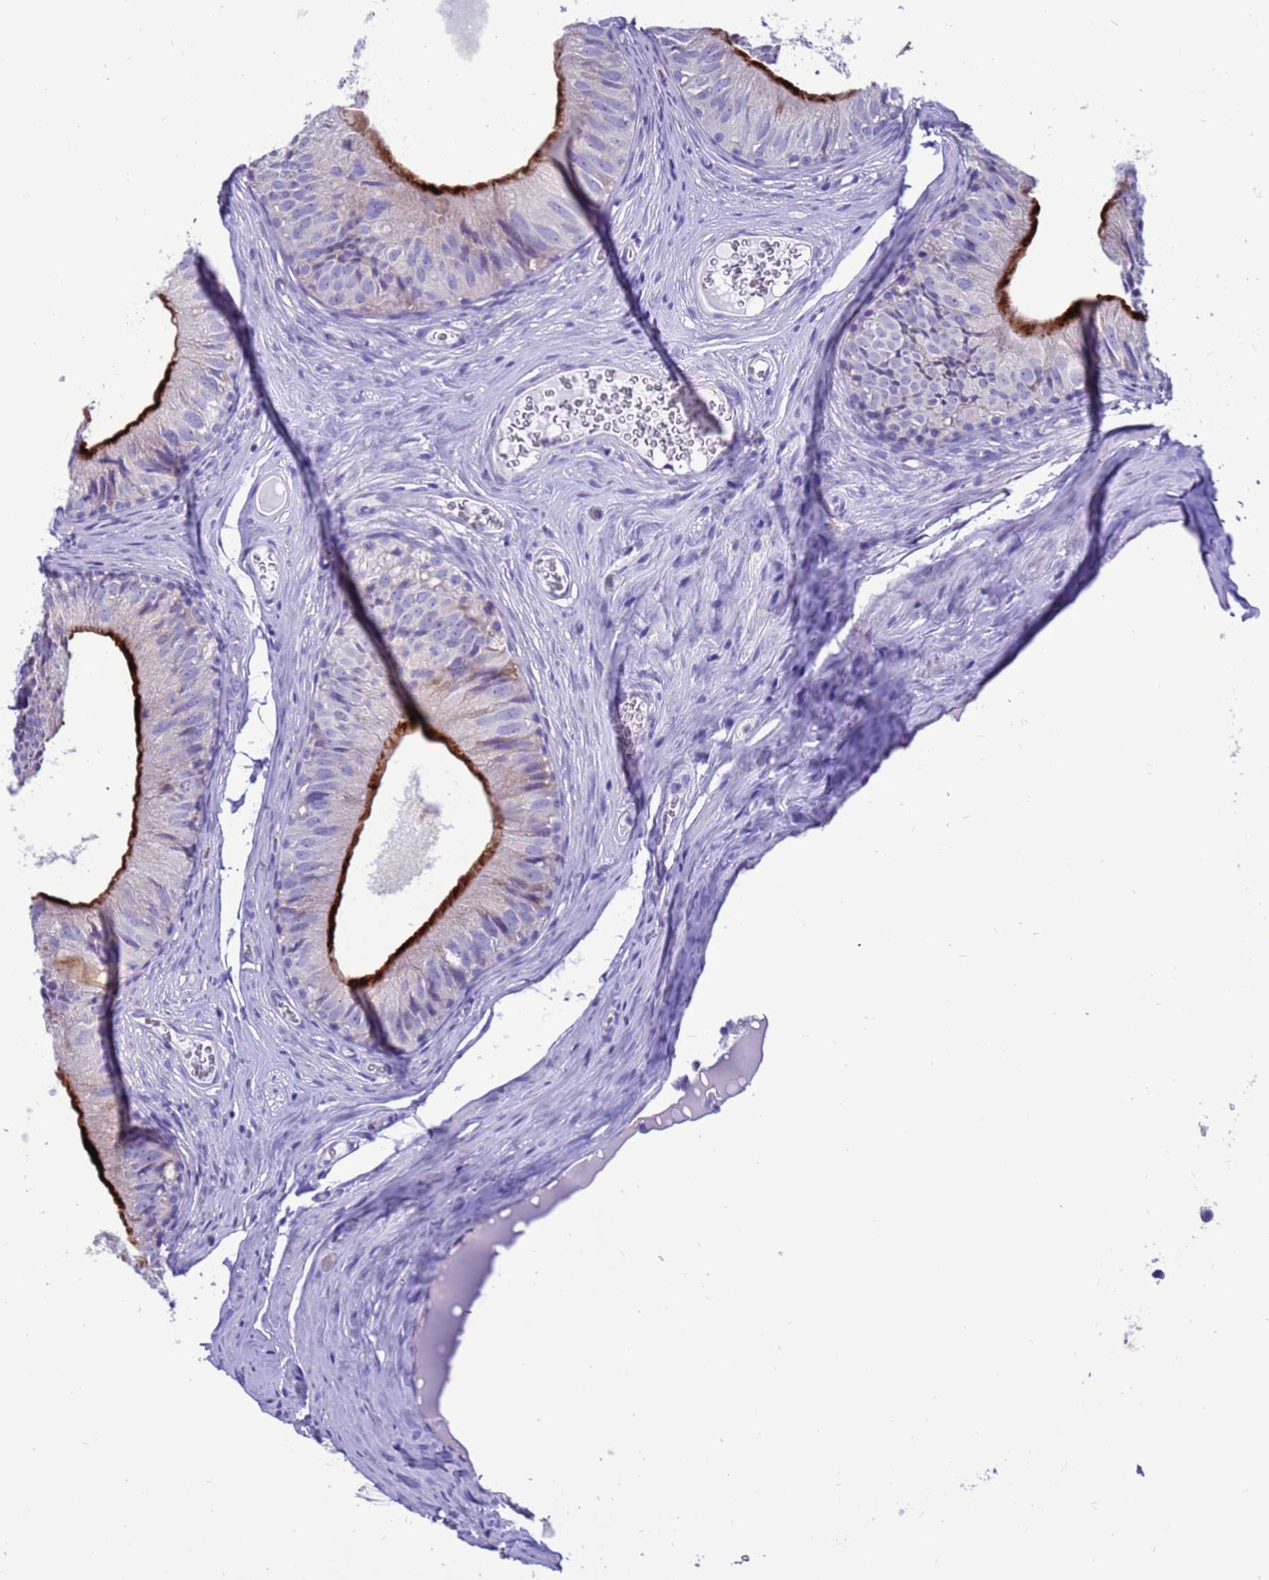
{"staining": {"intensity": "strong", "quantity": "25%-75%", "location": "cytoplasmic/membranous"}, "tissue": "epididymis", "cell_type": "Glandular cells", "image_type": "normal", "snomed": [{"axis": "morphology", "description": "Normal tissue, NOS"}, {"axis": "topography", "description": "Epididymis"}], "caption": "Immunohistochemistry (IHC) of unremarkable human epididymis shows high levels of strong cytoplasmic/membranous positivity in approximately 25%-75% of glandular cells.", "gene": "PDE10A", "patient": {"sex": "male", "age": 36}}